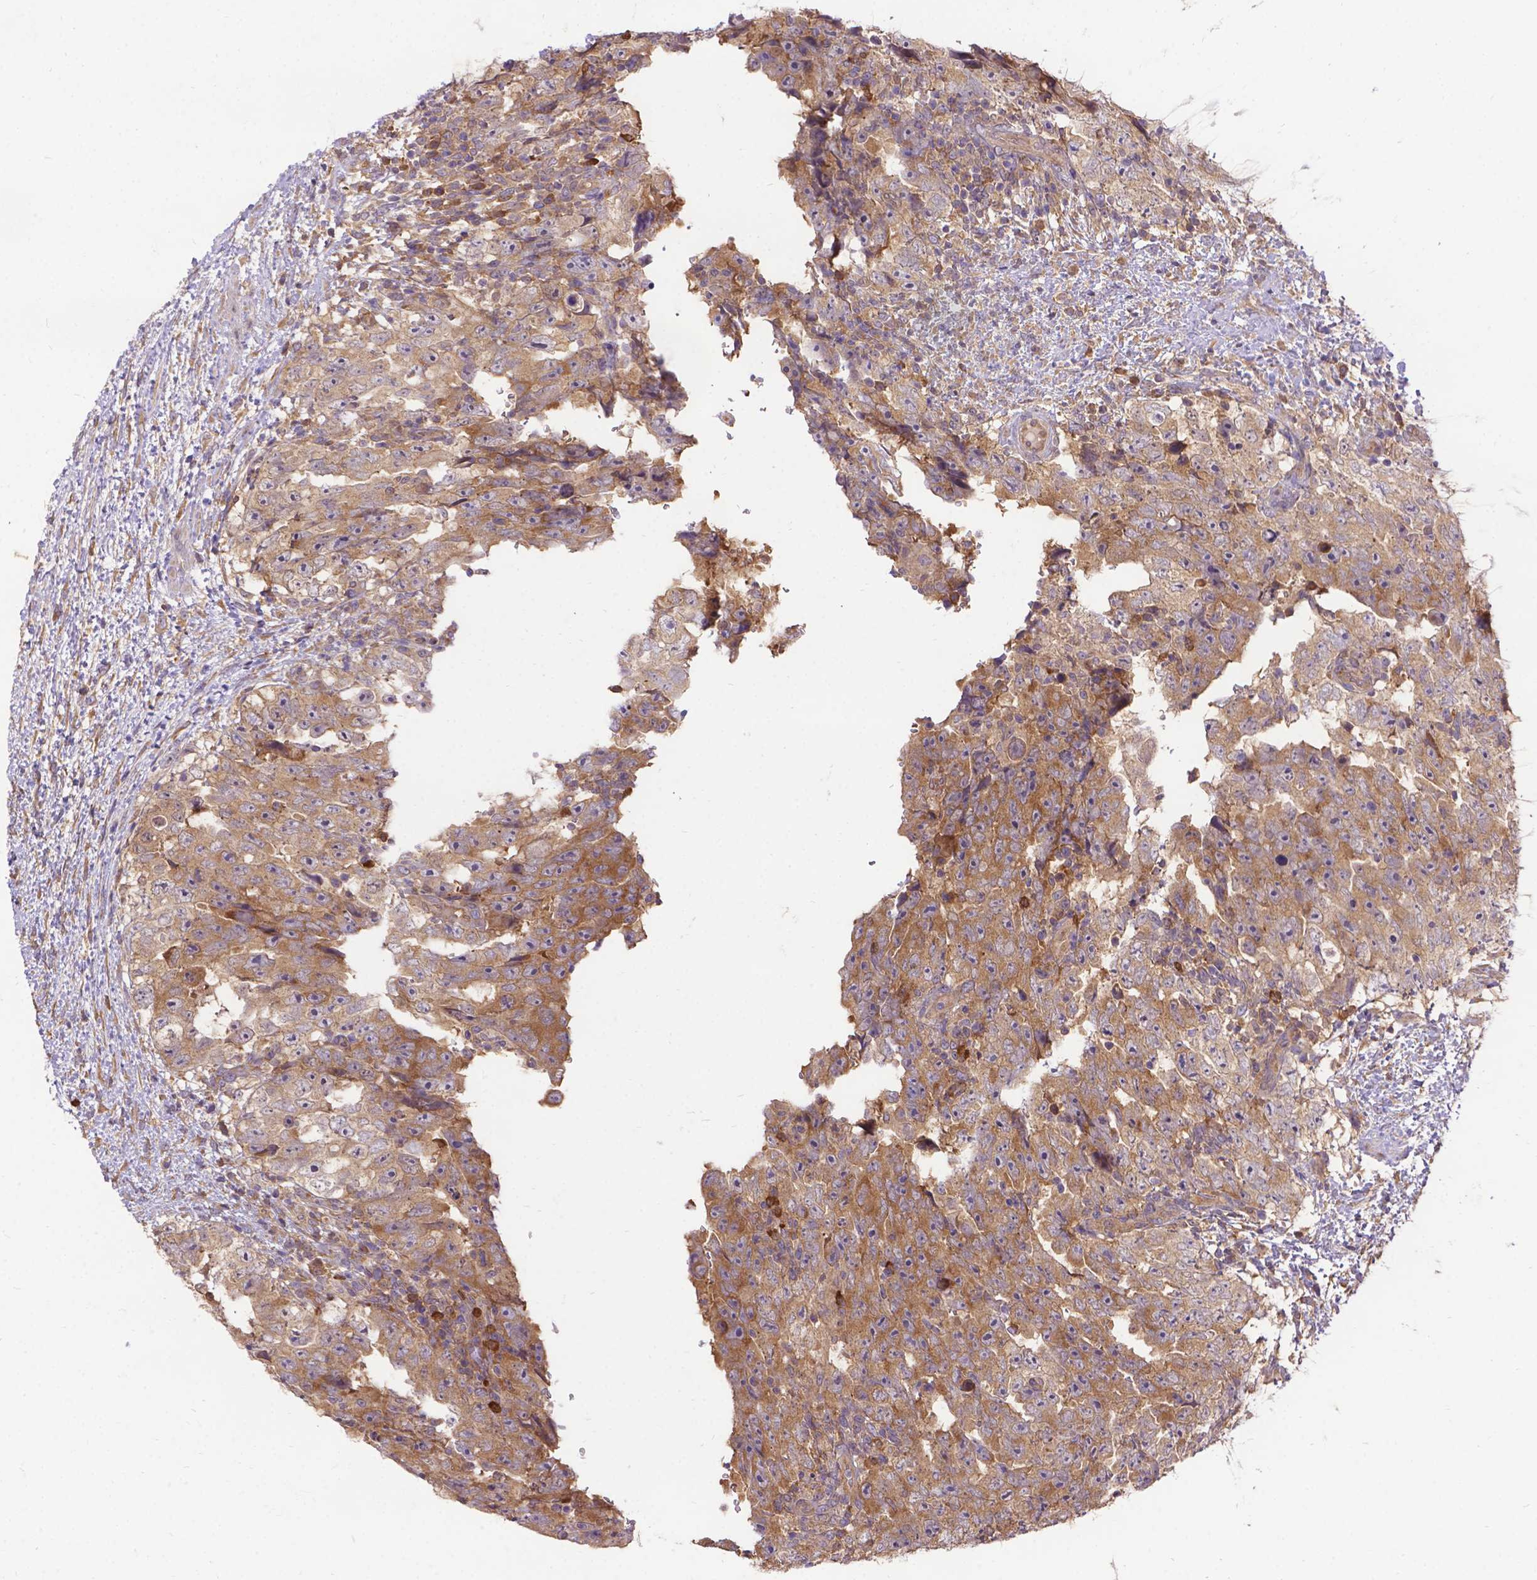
{"staining": {"intensity": "moderate", "quantity": ">75%", "location": "cytoplasmic/membranous"}, "tissue": "testis cancer", "cell_type": "Tumor cells", "image_type": "cancer", "snomed": [{"axis": "morphology", "description": "Normal tissue, NOS"}, {"axis": "morphology", "description": "Carcinoma, Embryonal, NOS"}, {"axis": "topography", "description": "Testis"}, {"axis": "topography", "description": "Epididymis"}], "caption": "Protein analysis of embryonal carcinoma (testis) tissue exhibits moderate cytoplasmic/membranous positivity in approximately >75% of tumor cells.", "gene": "DENND6A", "patient": {"sex": "male", "age": 24}}